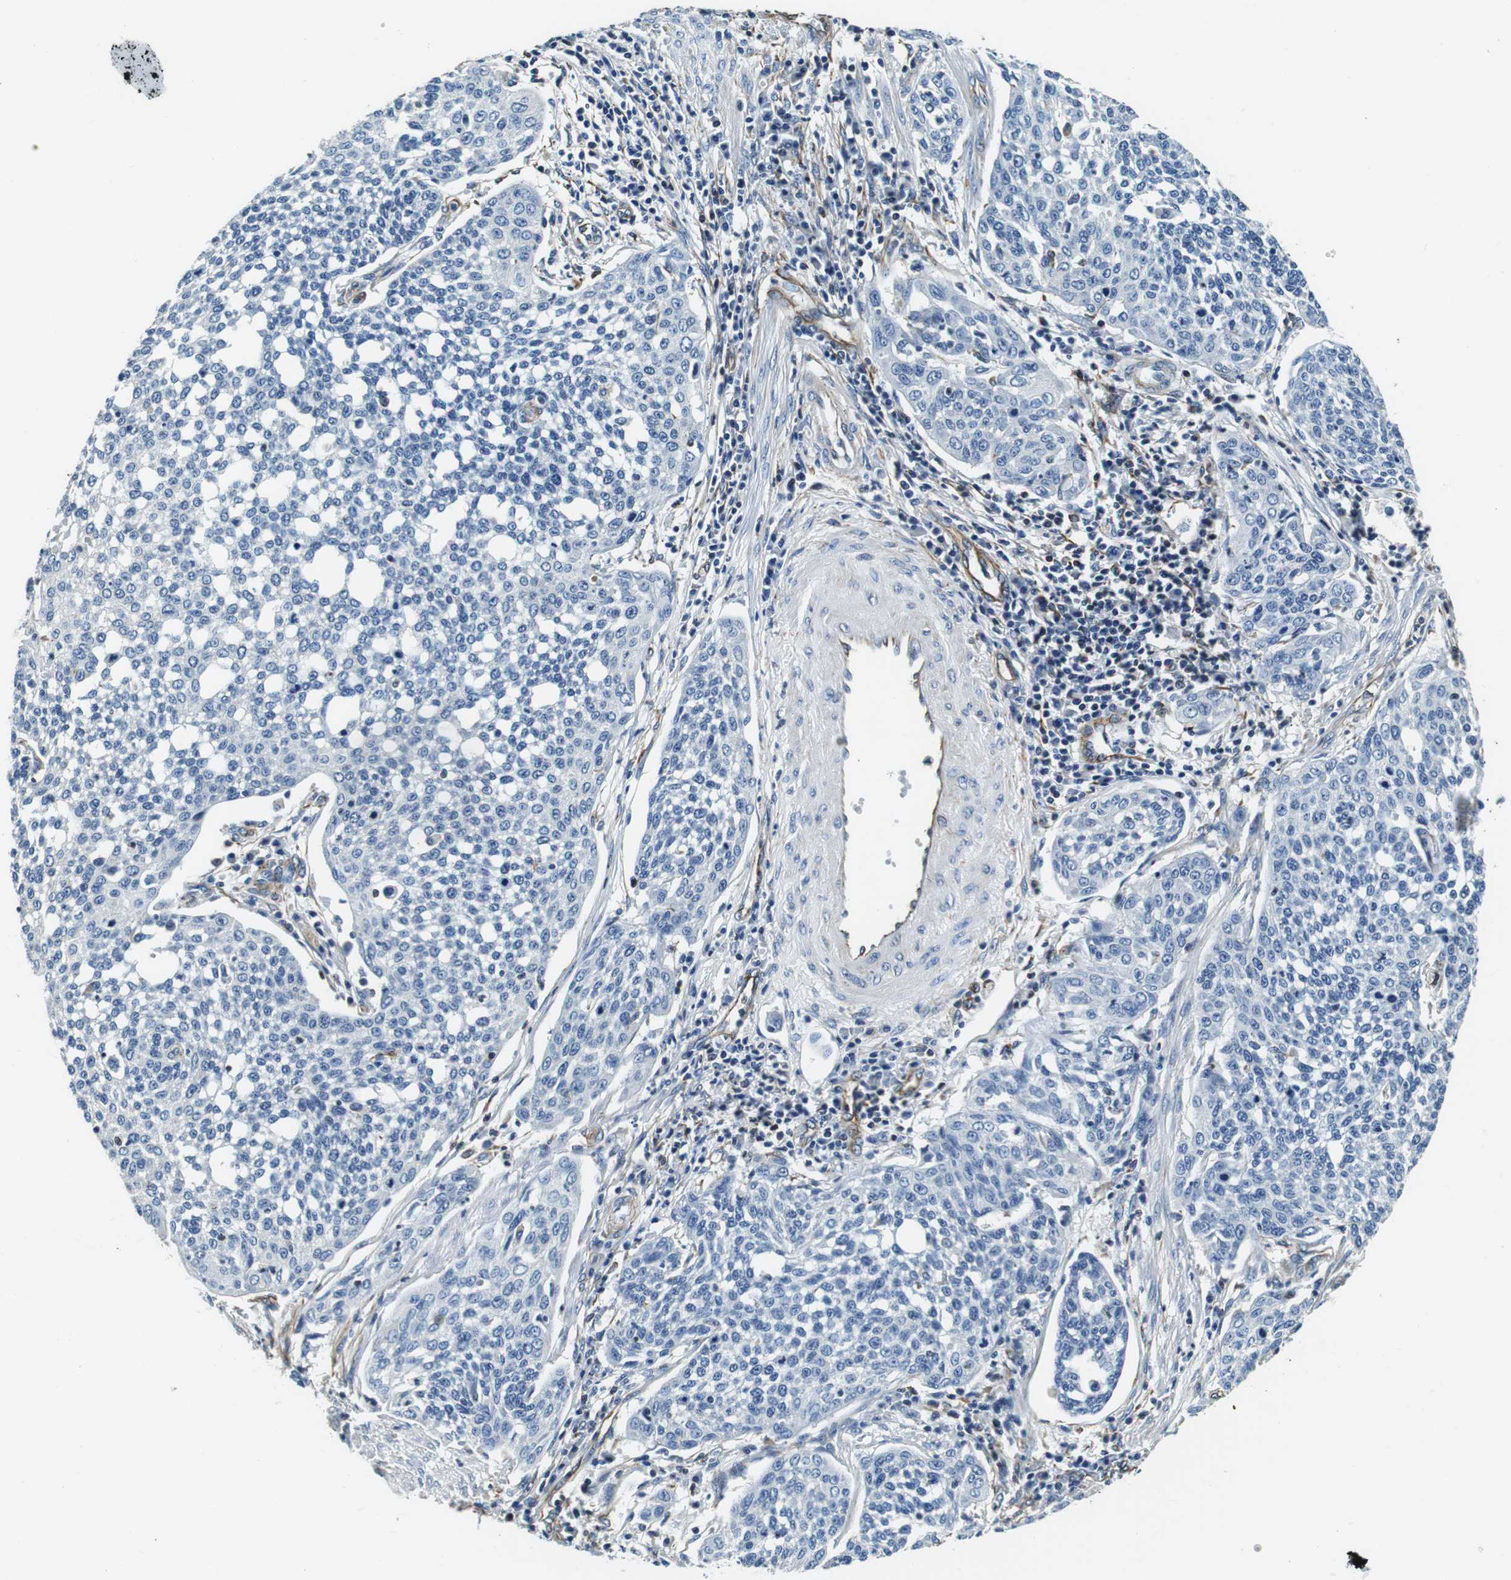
{"staining": {"intensity": "negative", "quantity": "none", "location": "none"}, "tissue": "cervical cancer", "cell_type": "Tumor cells", "image_type": "cancer", "snomed": [{"axis": "morphology", "description": "Squamous cell carcinoma, NOS"}, {"axis": "topography", "description": "Cervix"}], "caption": "Immunohistochemistry histopathology image of neoplastic tissue: squamous cell carcinoma (cervical) stained with DAB shows no significant protein expression in tumor cells.", "gene": "GJE1", "patient": {"sex": "female", "age": 34}}